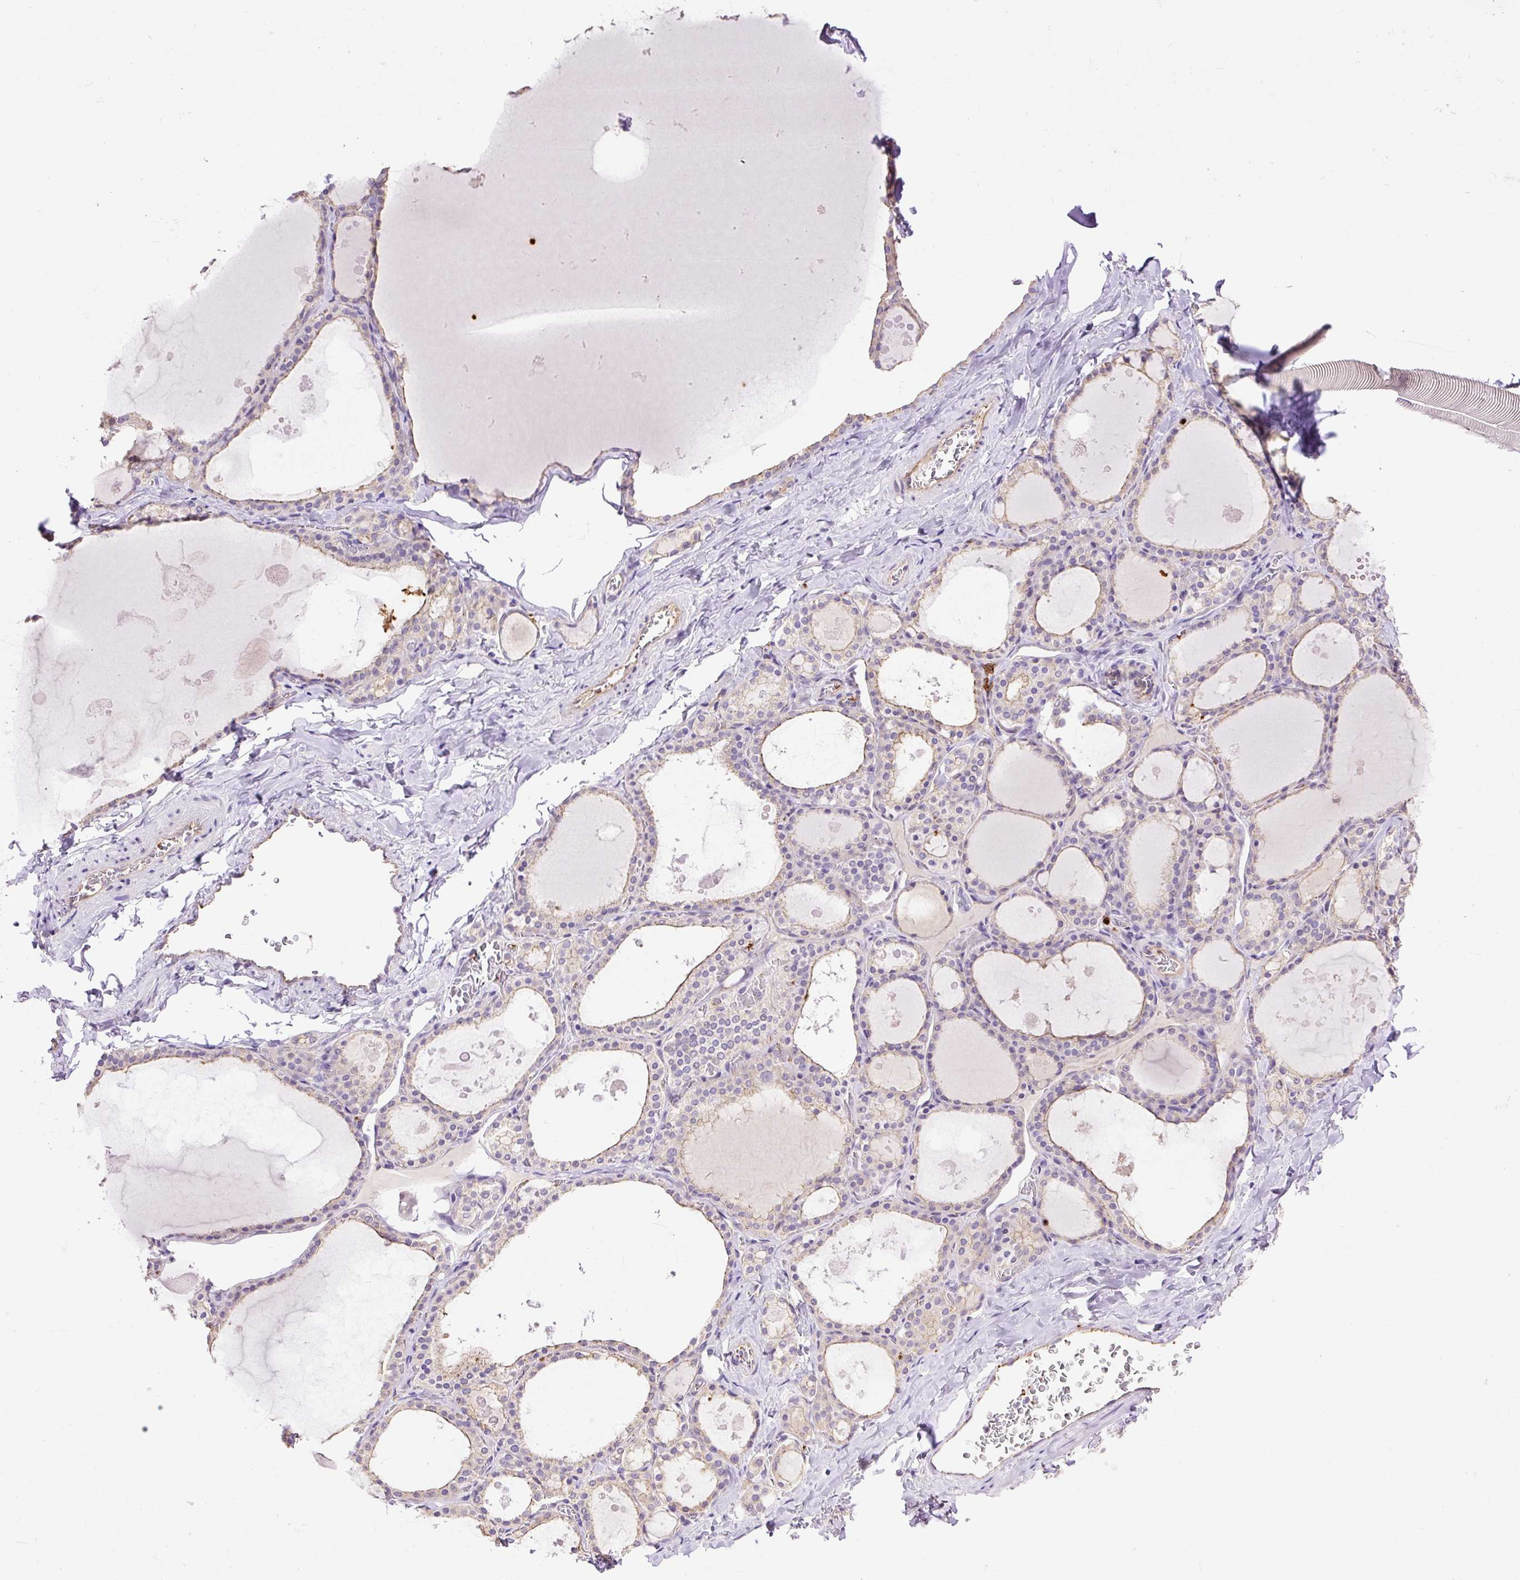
{"staining": {"intensity": "weak", "quantity": "<25%", "location": "cytoplasmic/membranous"}, "tissue": "thyroid gland", "cell_type": "Glandular cells", "image_type": "normal", "snomed": [{"axis": "morphology", "description": "Normal tissue, NOS"}, {"axis": "topography", "description": "Thyroid gland"}], "caption": "IHC of unremarkable thyroid gland exhibits no staining in glandular cells. (Brightfield microscopy of DAB immunohistochemistry (IHC) at high magnification).", "gene": "MAGEB16", "patient": {"sex": "male", "age": 56}}